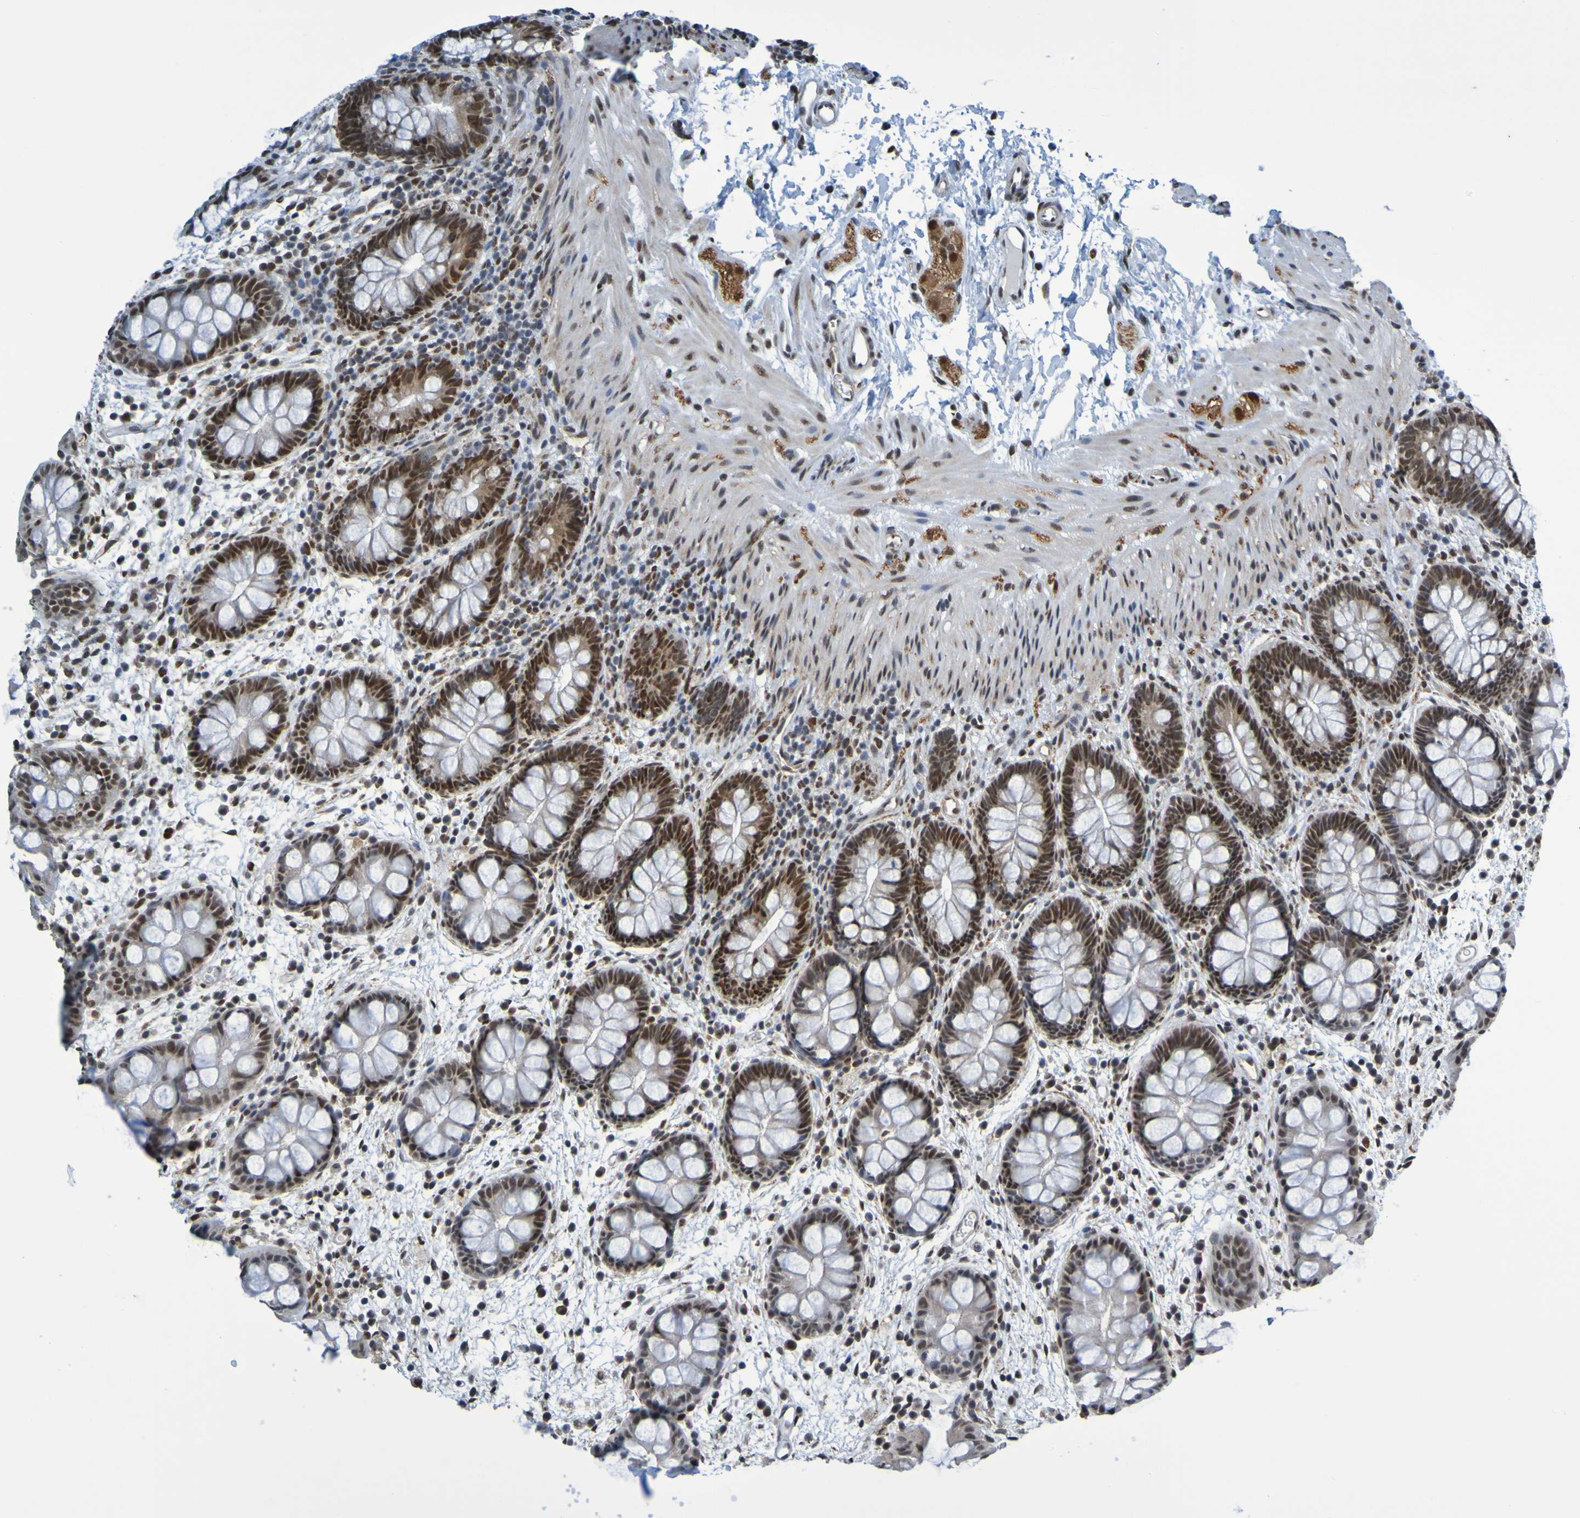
{"staining": {"intensity": "strong", "quantity": ">75%", "location": "nuclear"}, "tissue": "rectum", "cell_type": "Glandular cells", "image_type": "normal", "snomed": [{"axis": "morphology", "description": "Normal tissue, NOS"}, {"axis": "topography", "description": "Rectum"}], "caption": "This is a histology image of IHC staining of normal rectum, which shows strong staining in the nuclear of glandular cells.", "gene": "HDAC2", "patient": {"sex": "female", "age": 24}}